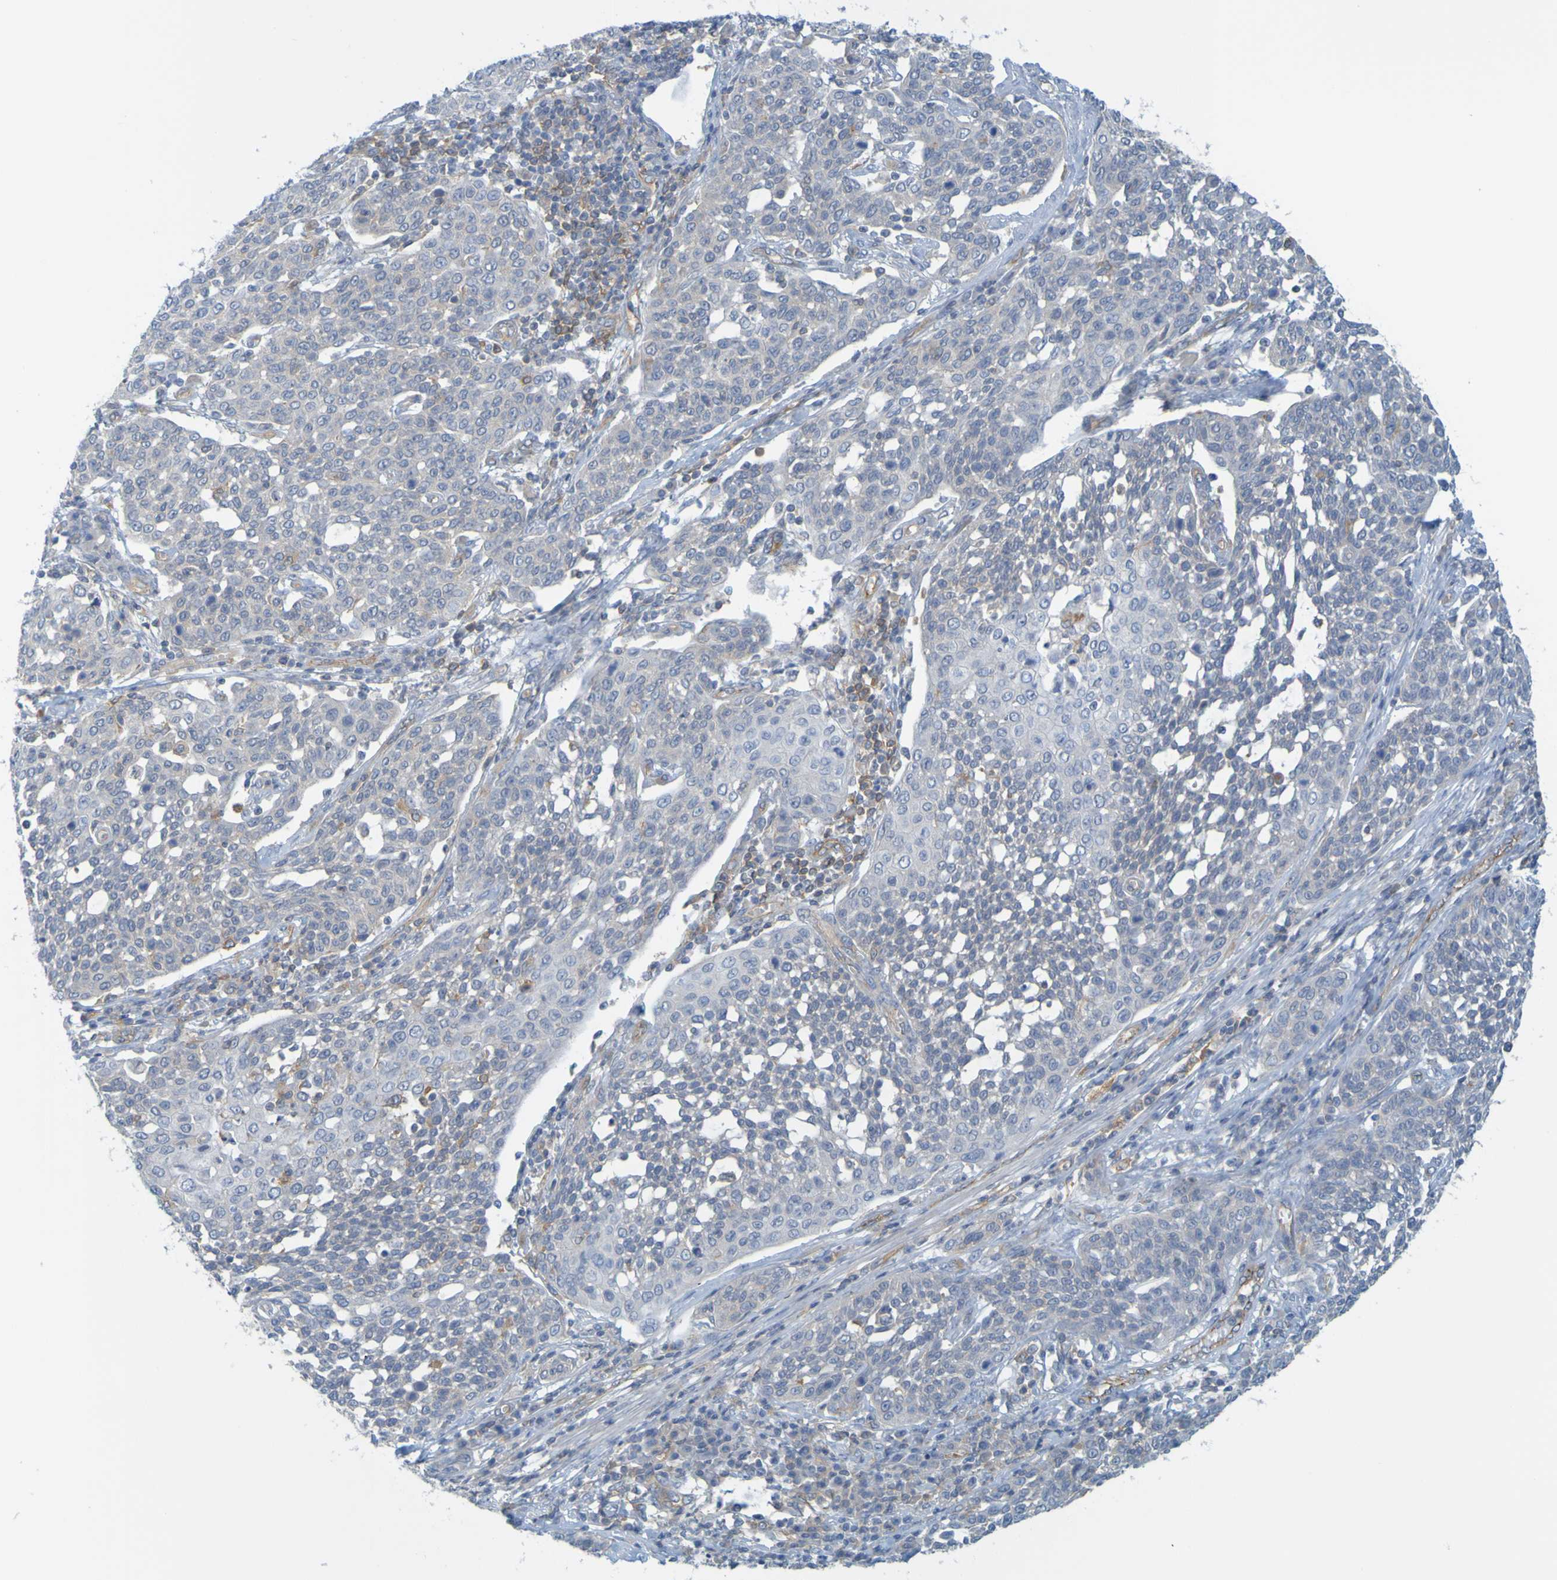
{"staining": {"intensity": "negative", "quantity": "none", "location": "none"}, "tissue": "cervical cancer", "cell_type": "Tumor cells", "image_type": "cancer", "snomed": [{"axis": "morphology", "description": "Squamous cell carcinoma, NOS"}, {"axis": "topography", "description": "Cervix"}], "caption": "DAB immunohistochemical staining of cervical cancer (squamous cell carcinoma) shows no significant positivity in tumor cells.", "gene": "APPL1", "patient": {"sex": "female", "age": 34}}